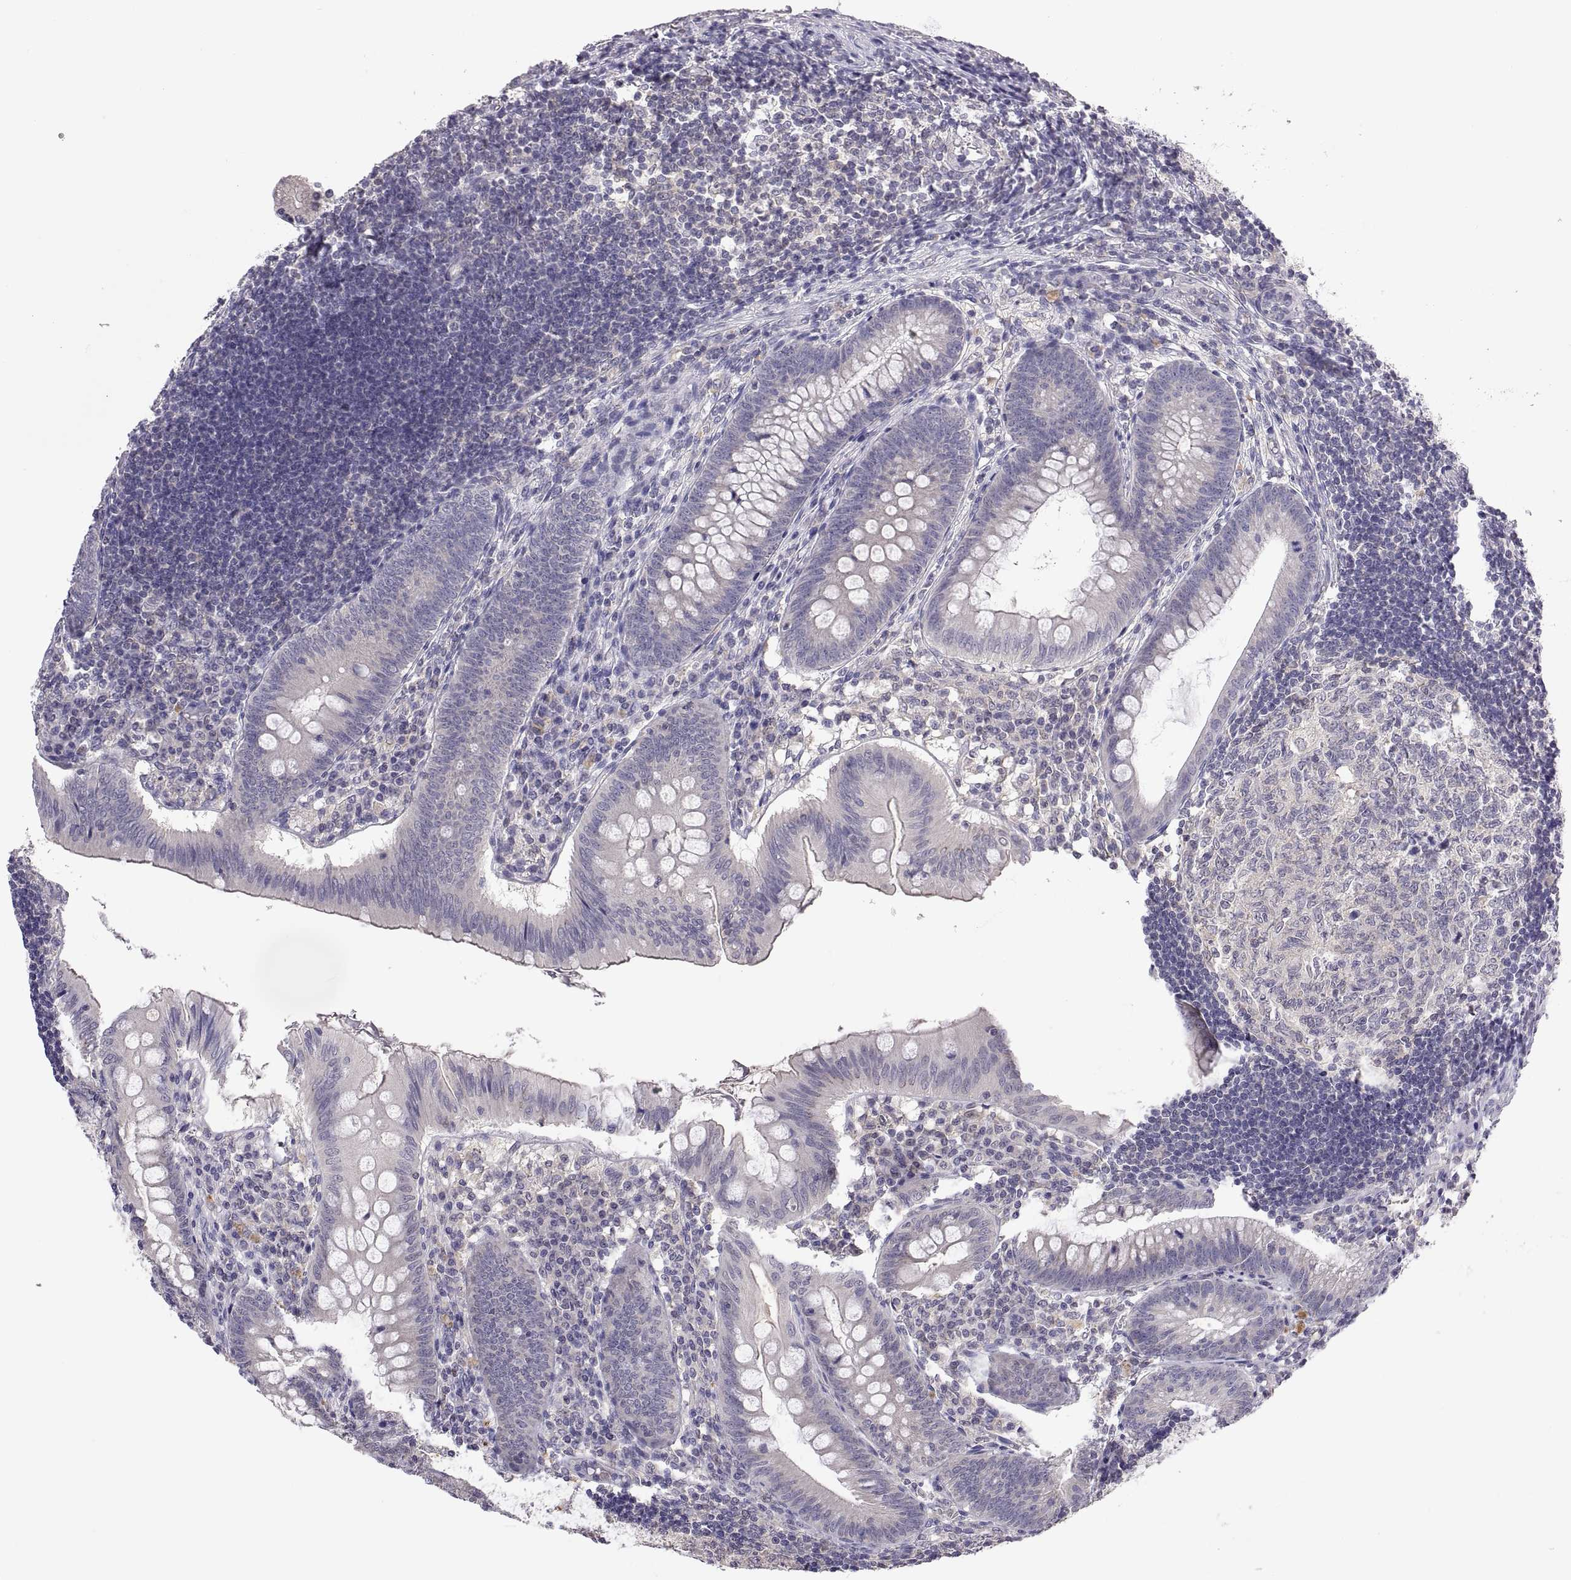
{"staining": {"intensity": "negative", "quantity": "none", "location": "none"}, "tissue": "appendix", "cell_type": "Glandular cells", "image_type": "normal", "snomed": [{"axis": "morphology", "description": "Normal tissue, NOS"}, {"axis": "morphology", "description": "Inflammation, NOS"}, {"axis": "topography", "description": "Appendix"}], "caption": "Human appendix stained for a protein using immunohistochemistry demonstrates no staining in glandular cells.", "gene": "FGF9", "patient": {"sex": "male", "age": 16}}